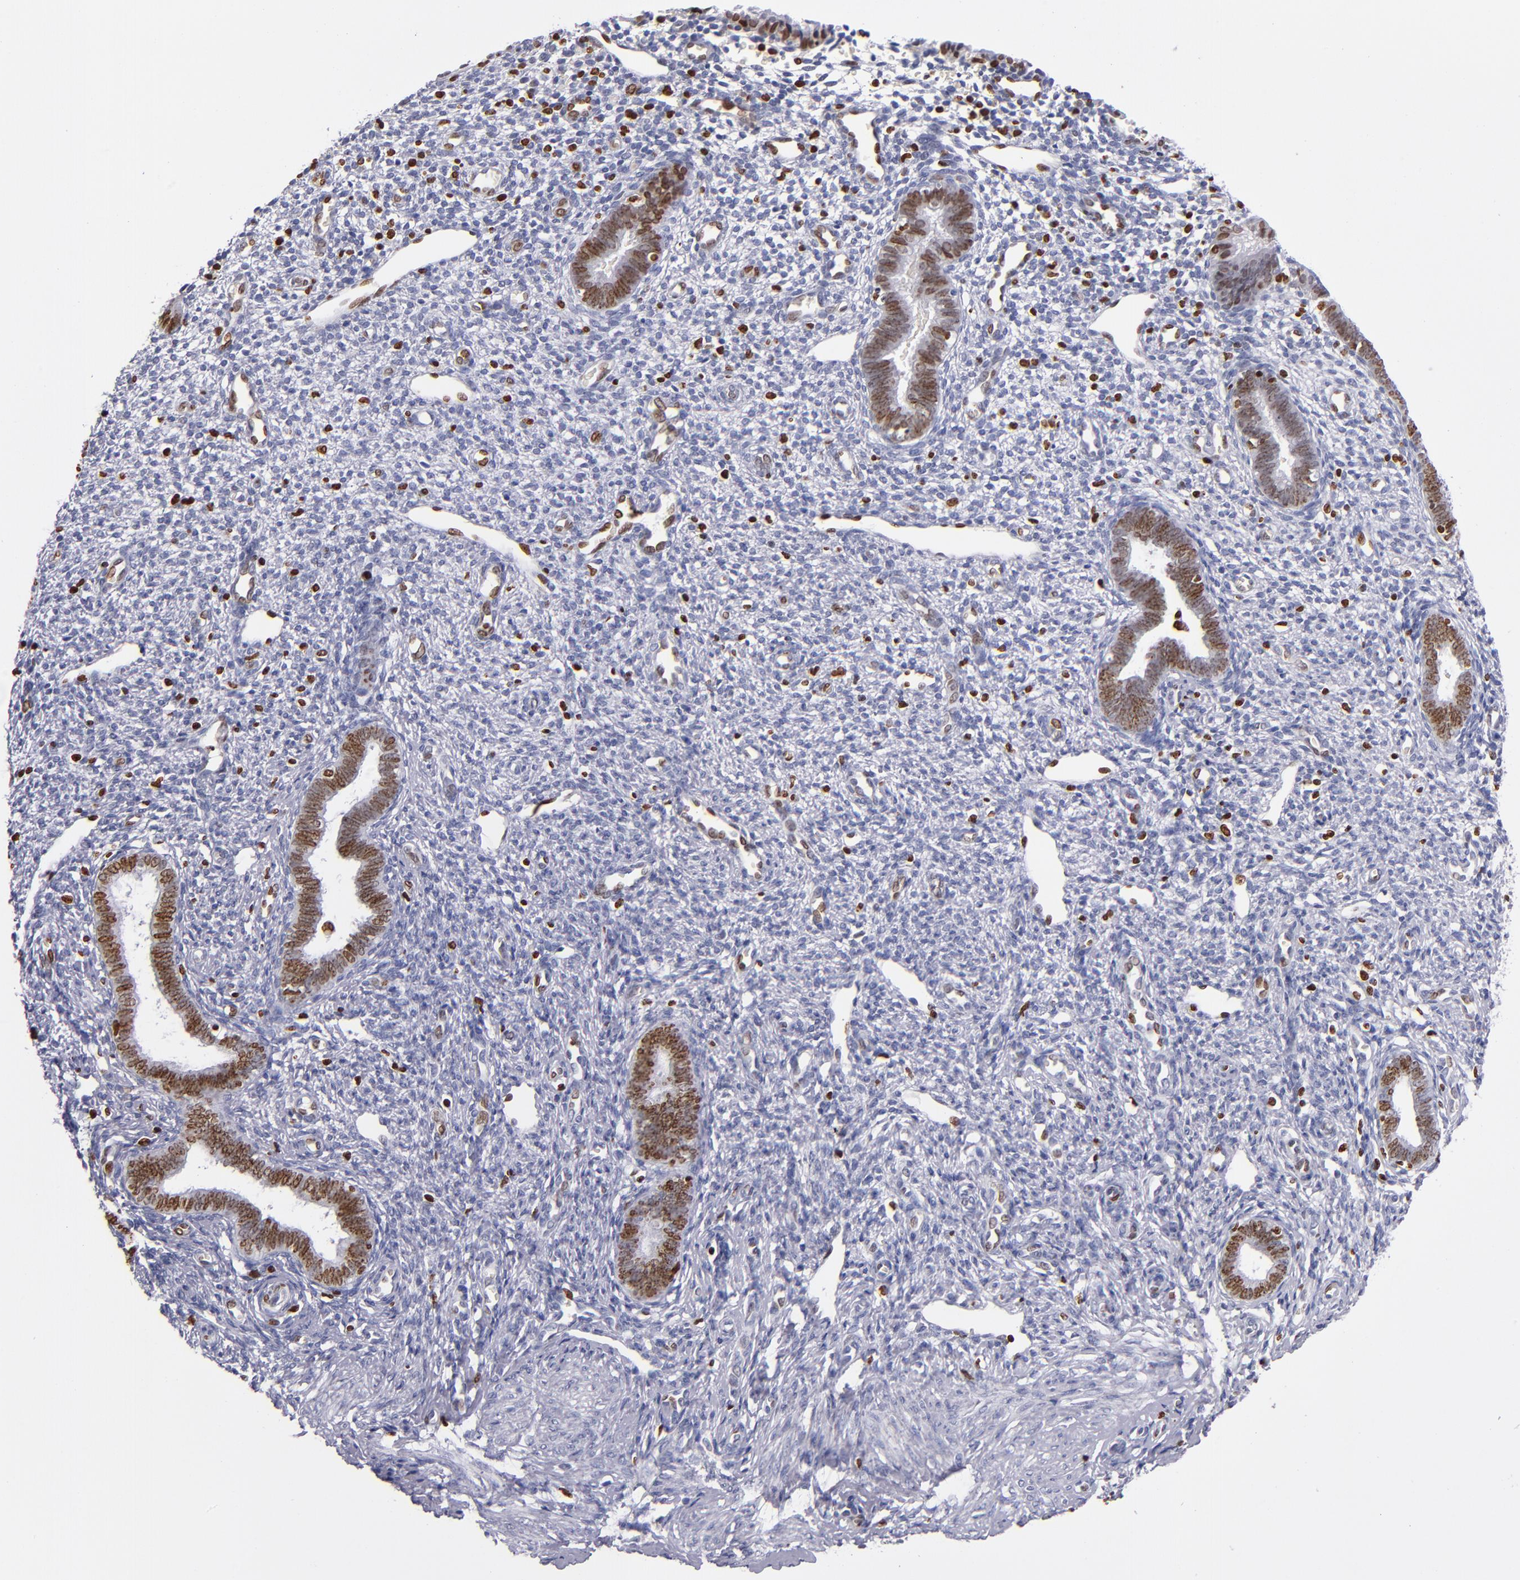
{"staining": {"intensity": "negative", "quantity": "none", "location": "none"}, "tissue": "endometrium", "cell_type": "Cells in endometrial stroma", "image_type": "normal", "snomed": [{"axis": "morphology", "description": "Normal tissue, NOS"}, {"axis": "topography", "description": "Endometrium"}], "caption": "Cells in endometrial stroma show no significant positivity in unremarkable endometrium. The staining is performed using DAB brown chromogen with nuclei counter-stained in using hematoxylin.", "gene": "CDKL5", "patient": {"sex": "female", "age": 27}}